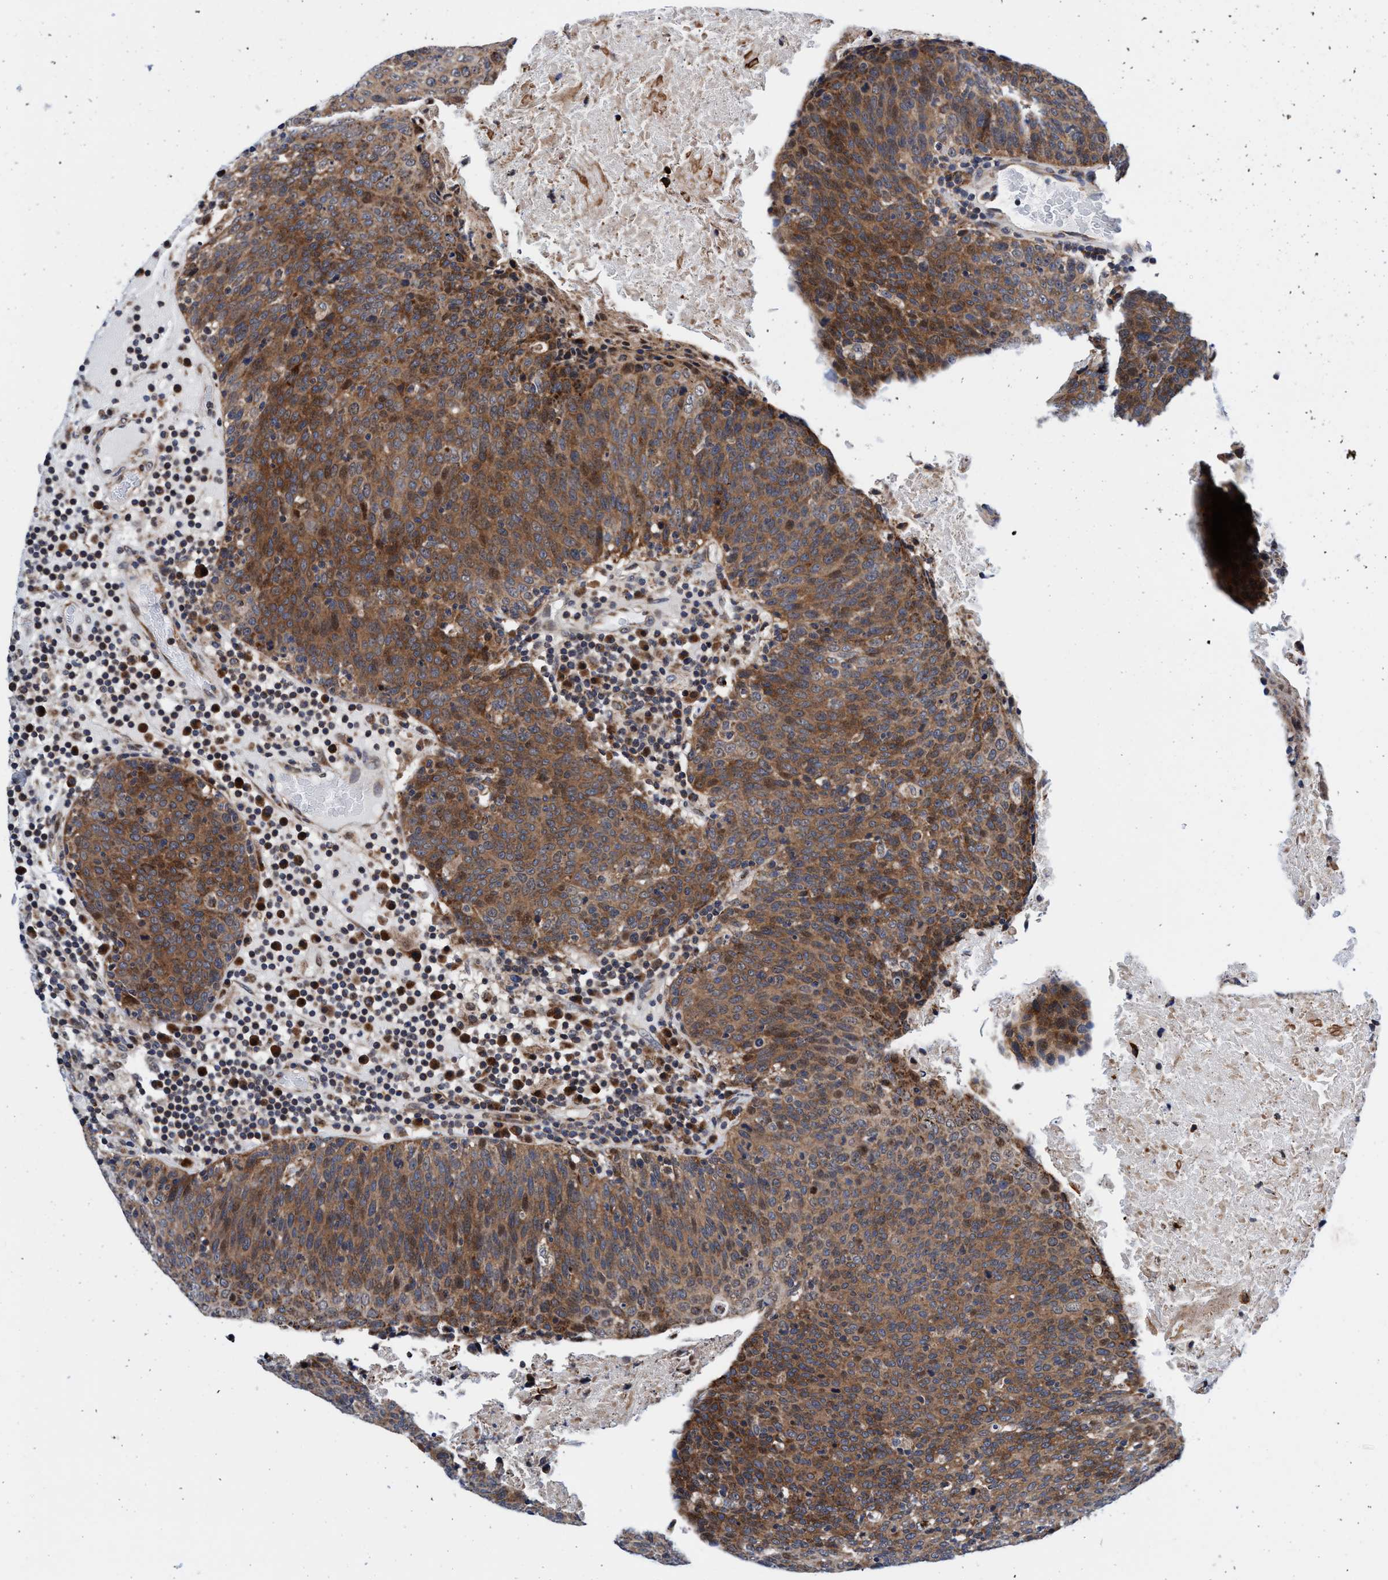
{"staining": {"intensity": "moderate", "quantity": ">75%", "location": "cytoplasmic/membranous"}, "tissue": "head and neck cancer", "cell_type": "Tumor cells", "image_type": "cancer", "snomed": [{"axis": "morphology", "description": "Squamous cell carcinoma, NOS"}, {"axis": "morphology", "description": "Squamous cell carcinoma, metastatic, NOS"}, {"axis": "topography", "description": "Lymph node"}, {"axis": "topography", "description": "Head-Neck"}], "caption": "Squamous cell carcinoma (head and neck) tissue reveals moderate cytoplasmic/membranous positivity in about >75% of tumor cells", "gene": "AGAP2", "patient": {"sex": "male", "age": 62}}